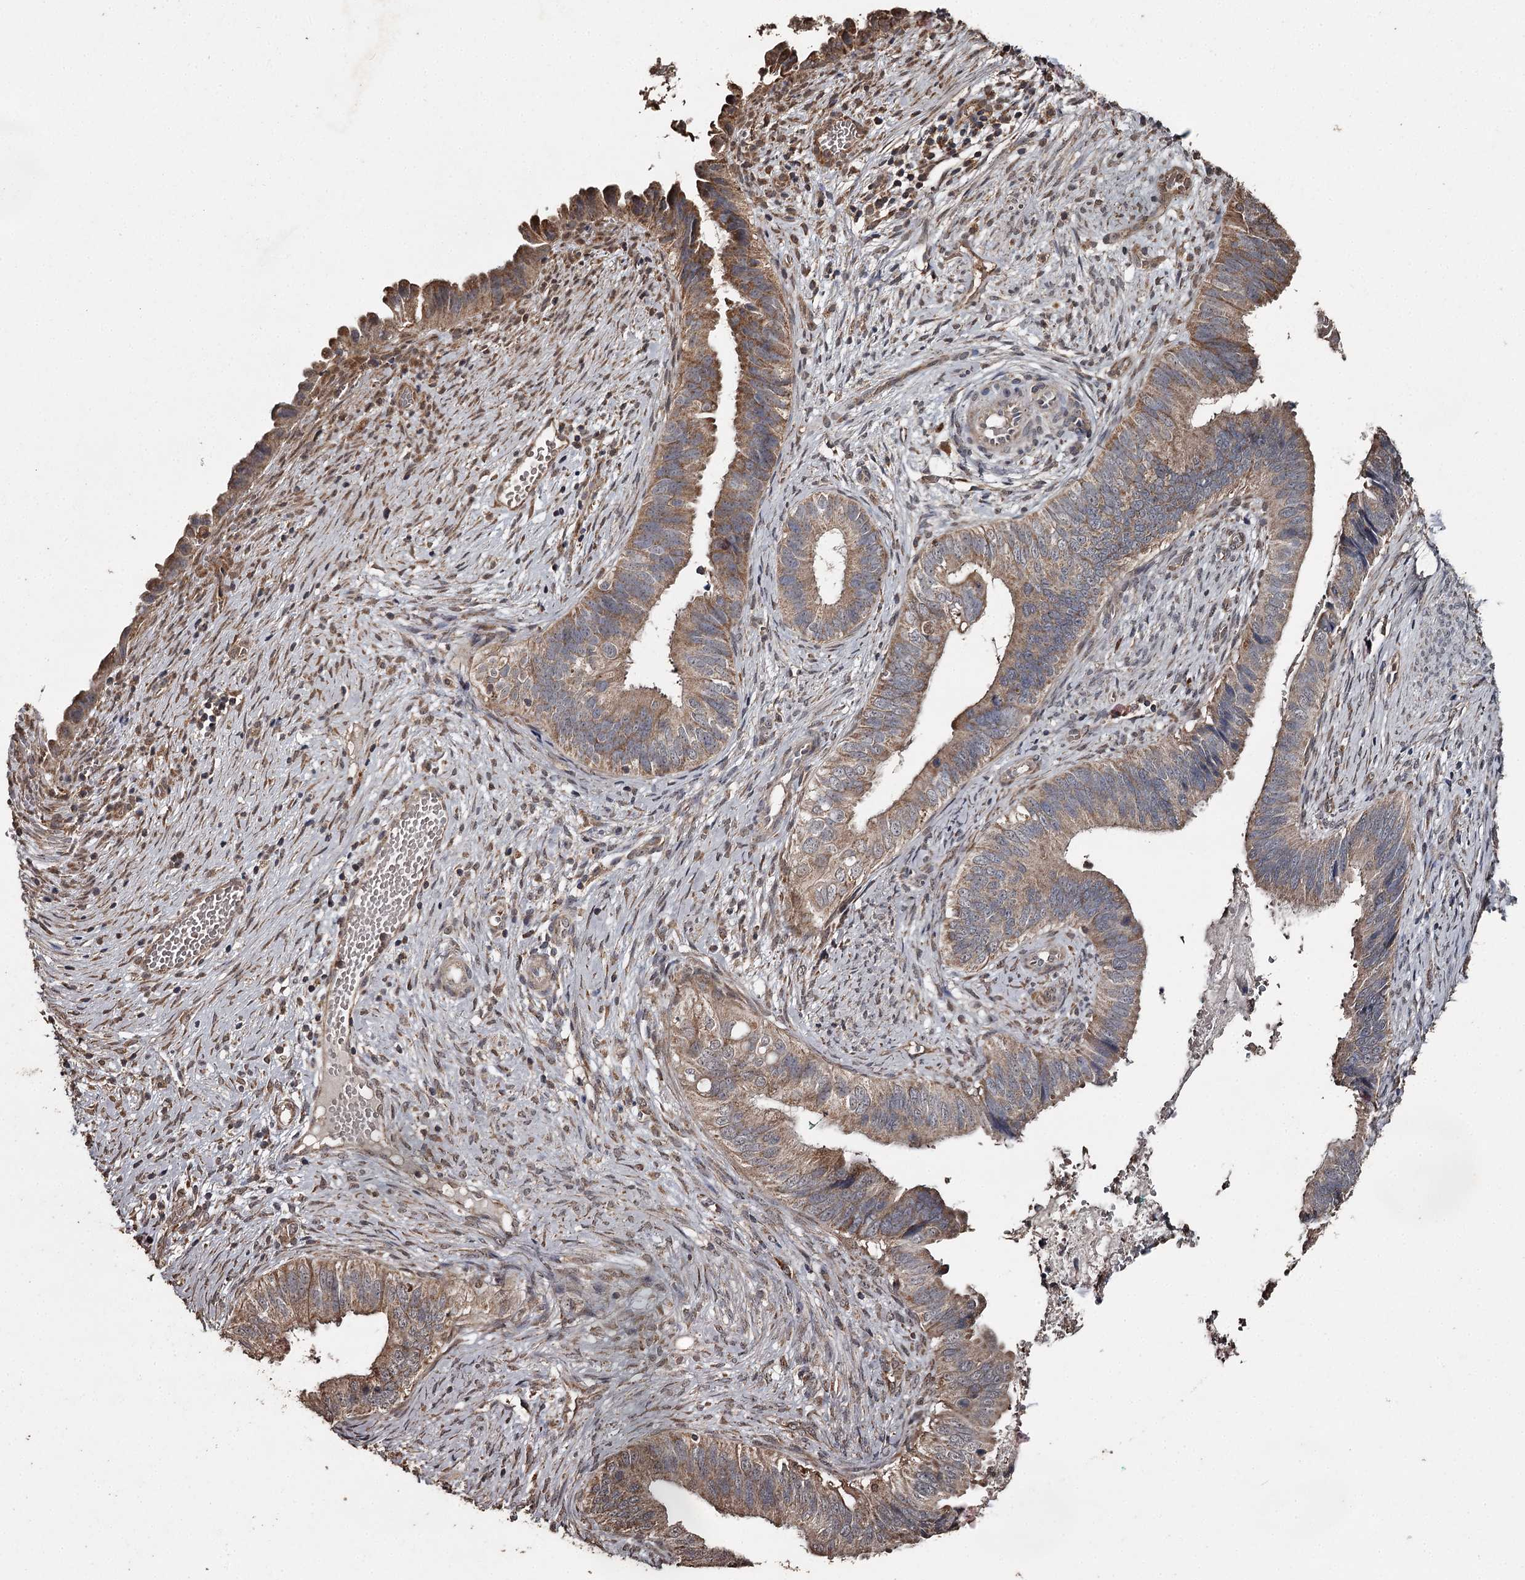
{"staining": {"intensity": "moderate", "quantity": ">75%", "location": "cytoplasmic/membranous"}, "tissue": "cervical cancer", "cell_type": "Tumor cells", "image_type": "cancer", "snomed": [{"axis": "morphology", "description": "Adenocarcinoma, NOS"}, {"axis": "topography", "description": "Cervix"}], "caption": "An IHC photomicrograph of neoplastic tissue is shown. Protein staining in brown highlights moderate cytoplasmic/membranous positivity in cervical cancer (adenocarcinoma) within tumor cells. (IHC, brightfield microscopy, high magnification).", "gene": "WIPI1", "patient": {"sex": "female", "age": 42}}